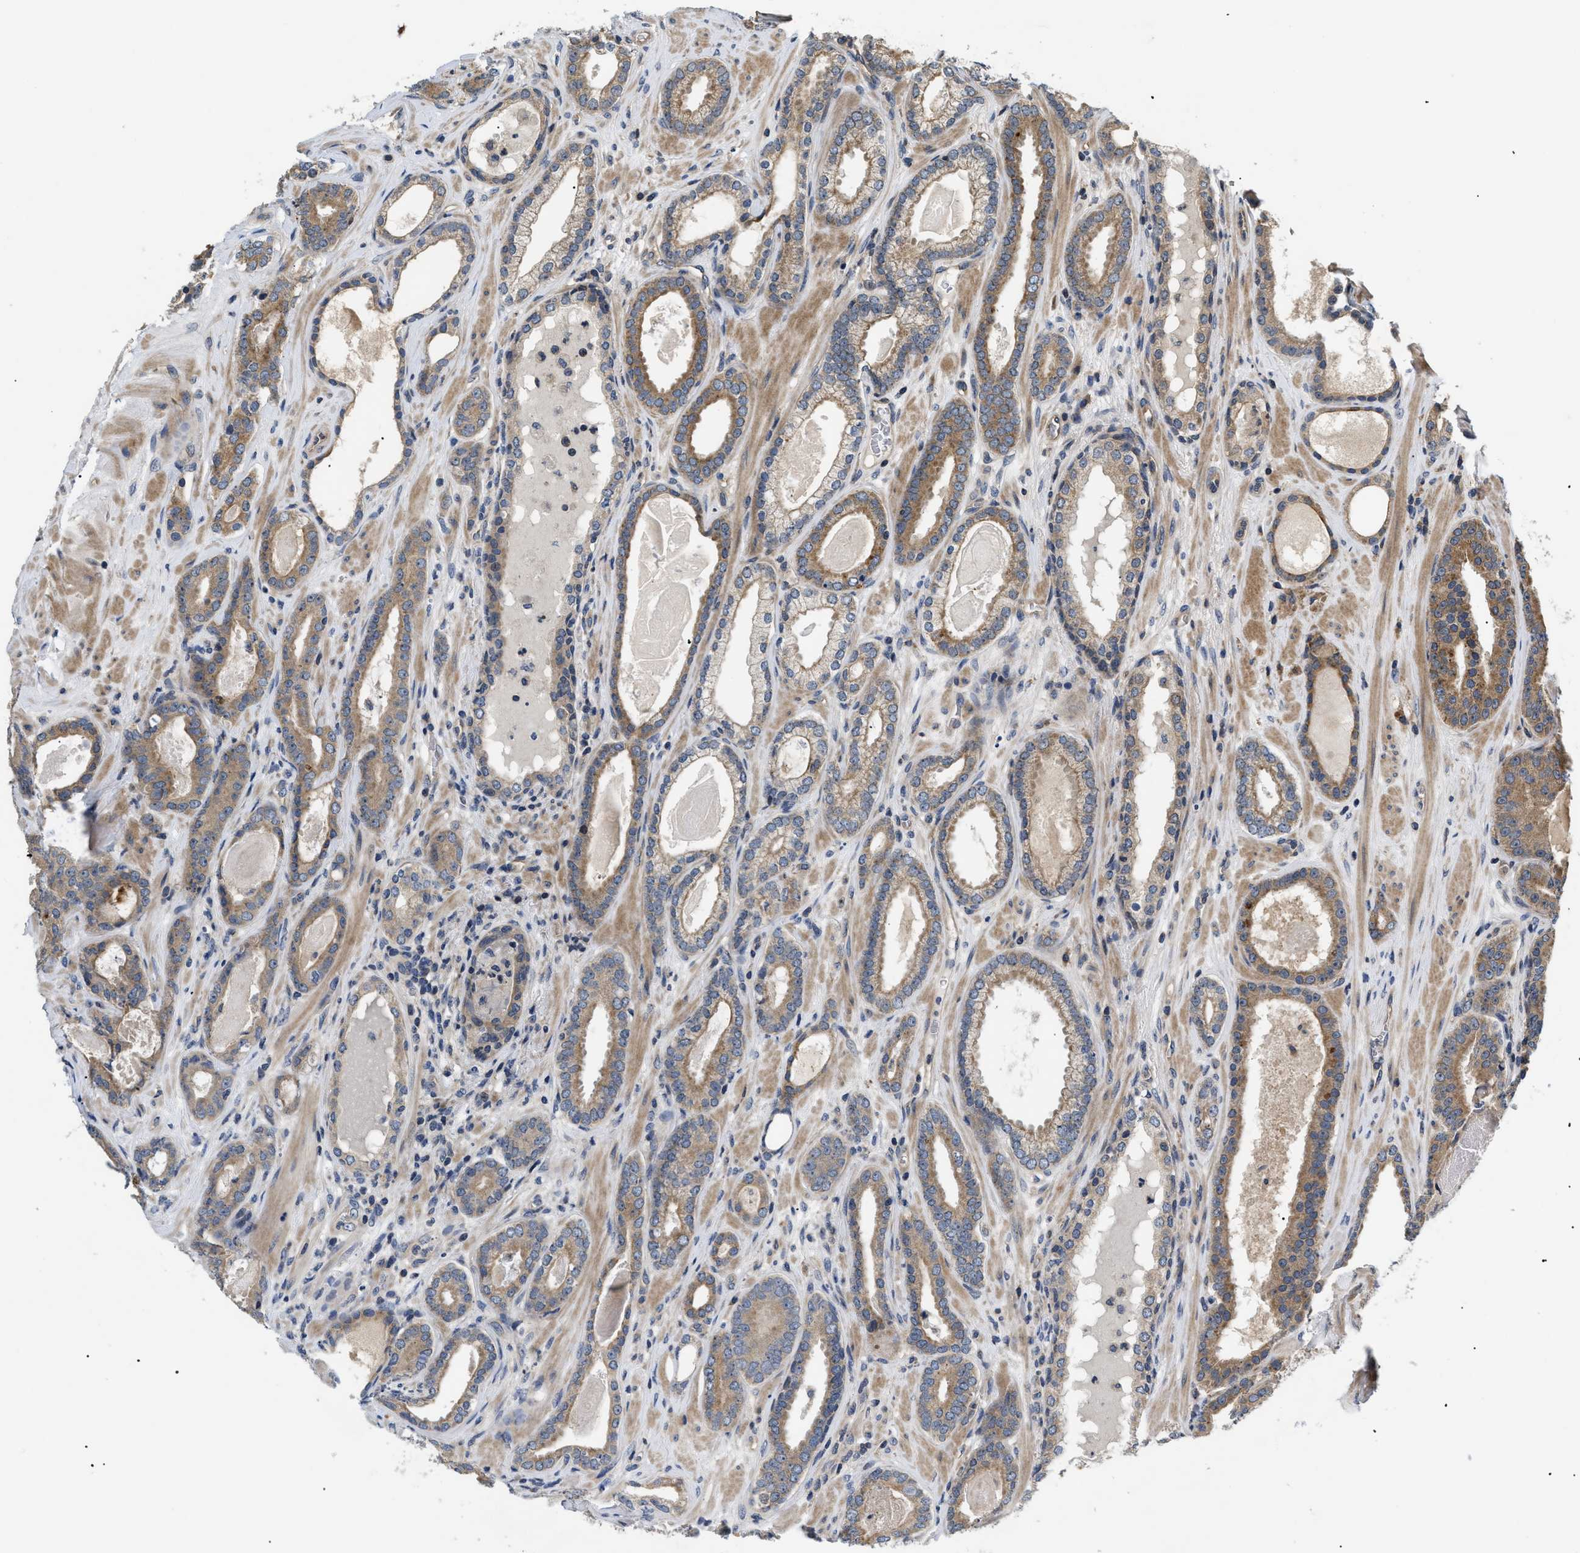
{"staining": {"intensity": "moderate", "quantity": ">75%", "location": "cytoplasmic/membranous"}, "tissue": "prostate cancer", "cell_type": "Tumor cells", "image_type": "cancer", "snomed": [{"axis": "morphology", "description": "Adenocarcinoma, High grade"}, {"axis": "topography", "description": "Prostate"}], "caption": "Approximately >75% of tumor cells in prostate high-grade adenocarcinoma display moderate cytoplasmic/membranous protein expression as visualized by brown immunohistochemical staining.", "gene": "HMGCR", "patient": {"sex": "male", "age": 60}}